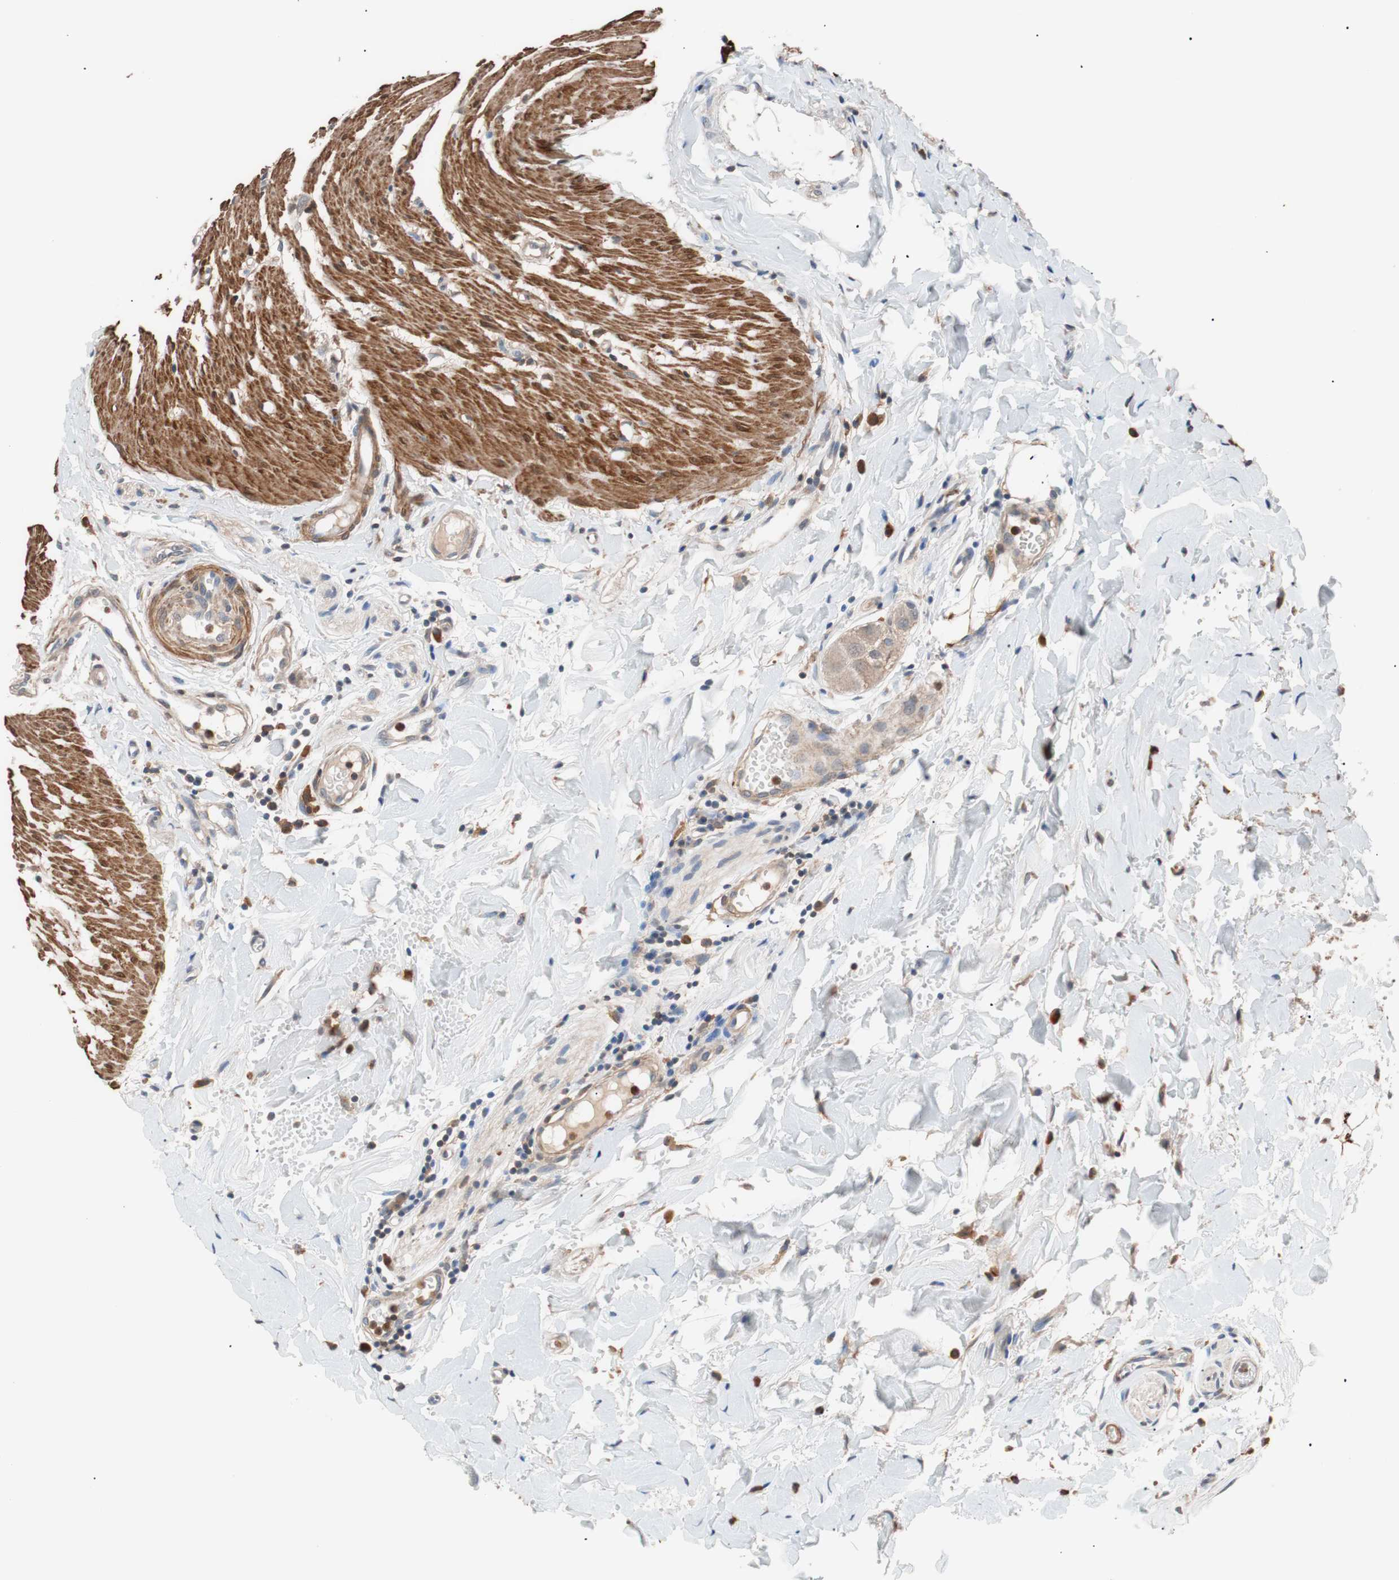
{"staining": {"intensity": "weak", "quantity": "<25%", "location": "cytoplasmic/membranous"}, "tissue": "colorectal cancer", "cell_type": "Tumor cells", "image_type": "cancer", "snomed": [{"axis": "morphology", "description": "Adenocarcinoma, NOS"}, {"axis": "topography", "description": "Colon"}], "caption": "Tumor cells show no significant positivity in colorectal cancer (adenocarcinoma).", "gene": "LITAF", "patient": {"sex": "female", "age": 57}}